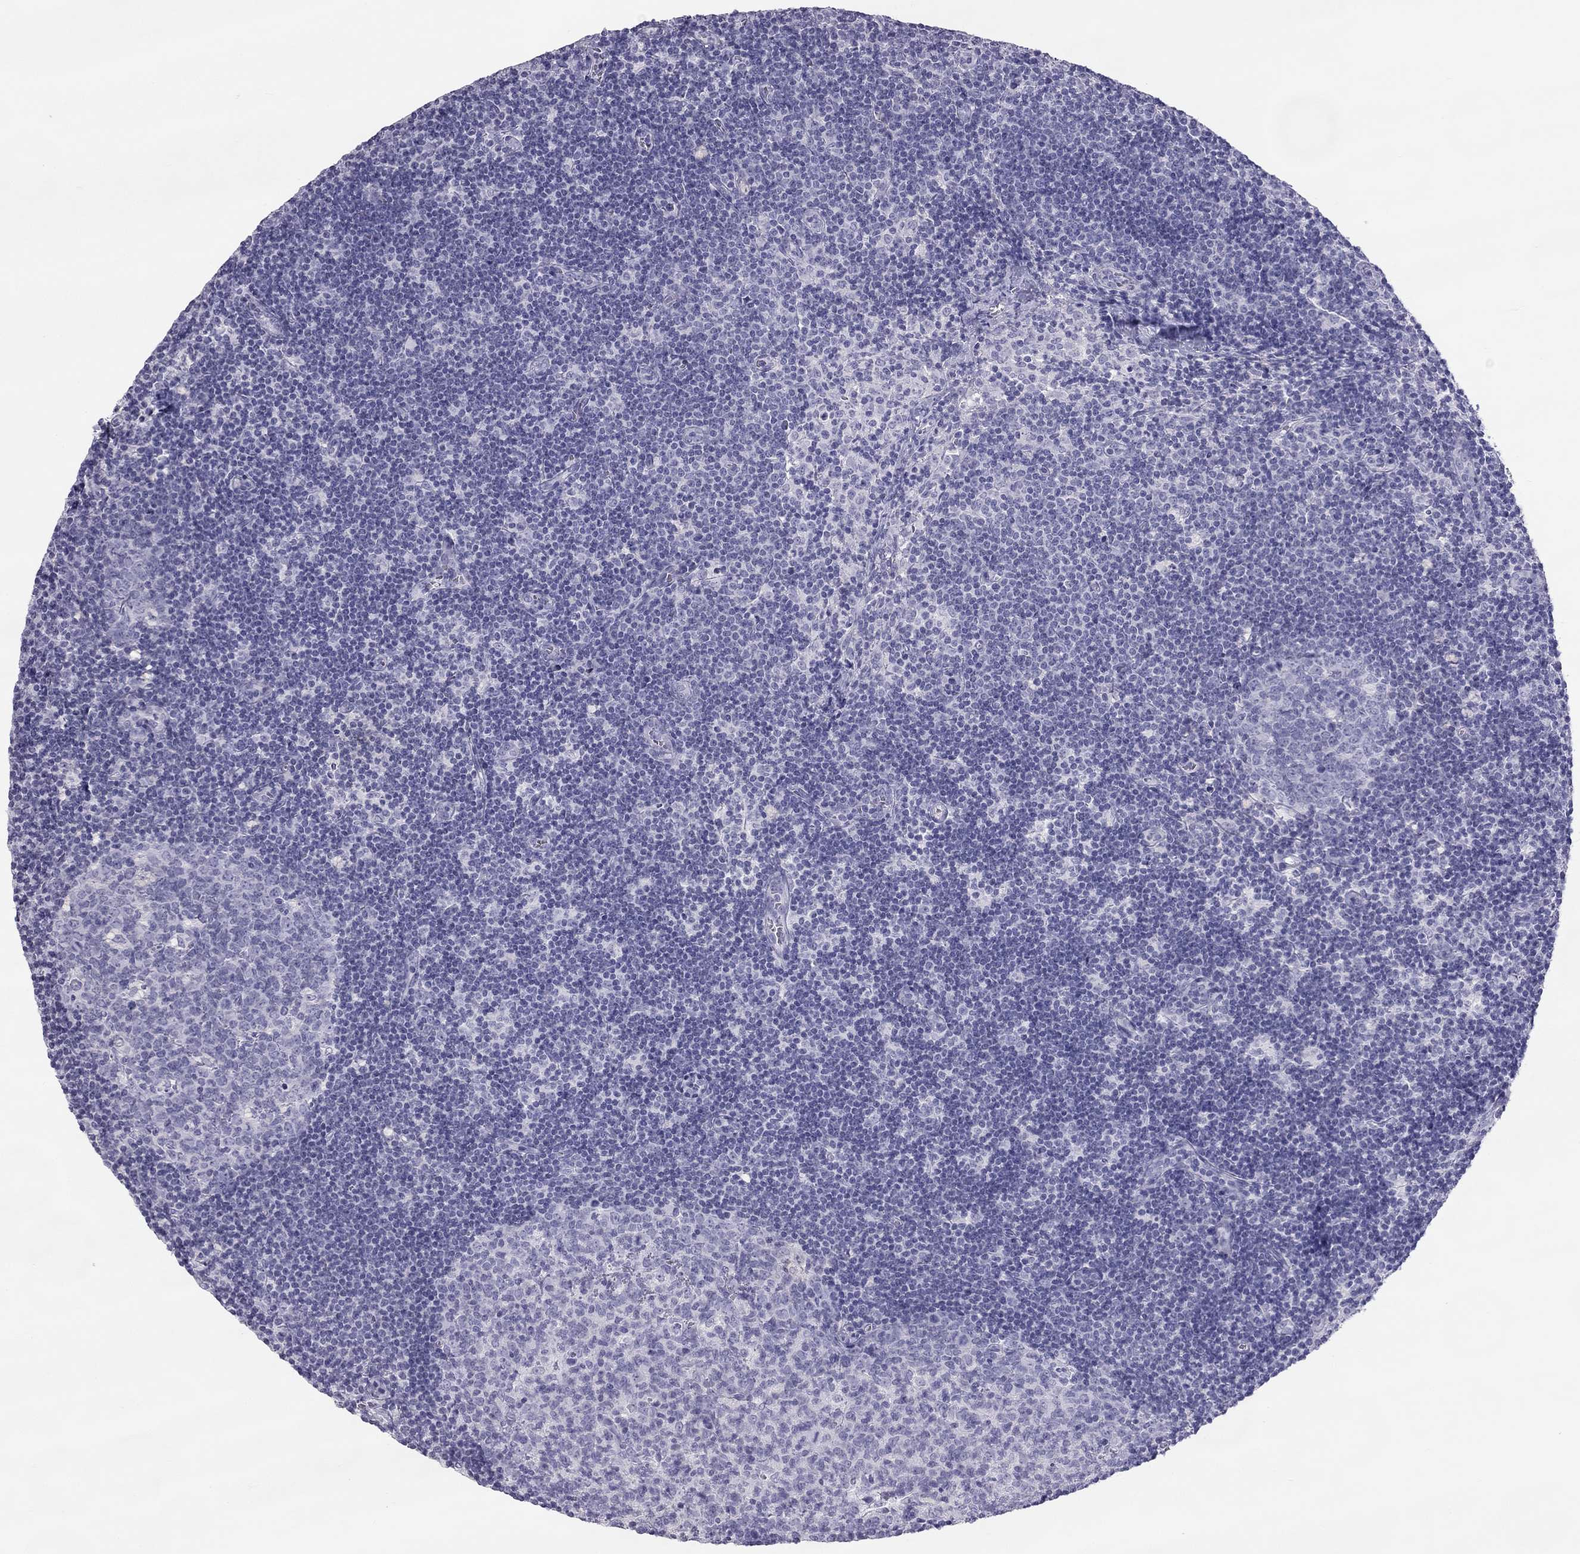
{"staining": {"intensity": "negative", "quantity": "none", "location": "none"}, "tissue": "lymph node", "cell_type": "Germinal center cells", "image_type": "normal", "snomed": [{"axis": "morphology", "description": "Normal tissue, NOS"}, {"axis": "topography", "description": "Lymph node"}], "caption": "The immunohistochemistry histopathology image has no significant expression in germinal center cells of lymph node.", "gene": "KLRG1", "patient": {"sex": "female", "age": 34}}